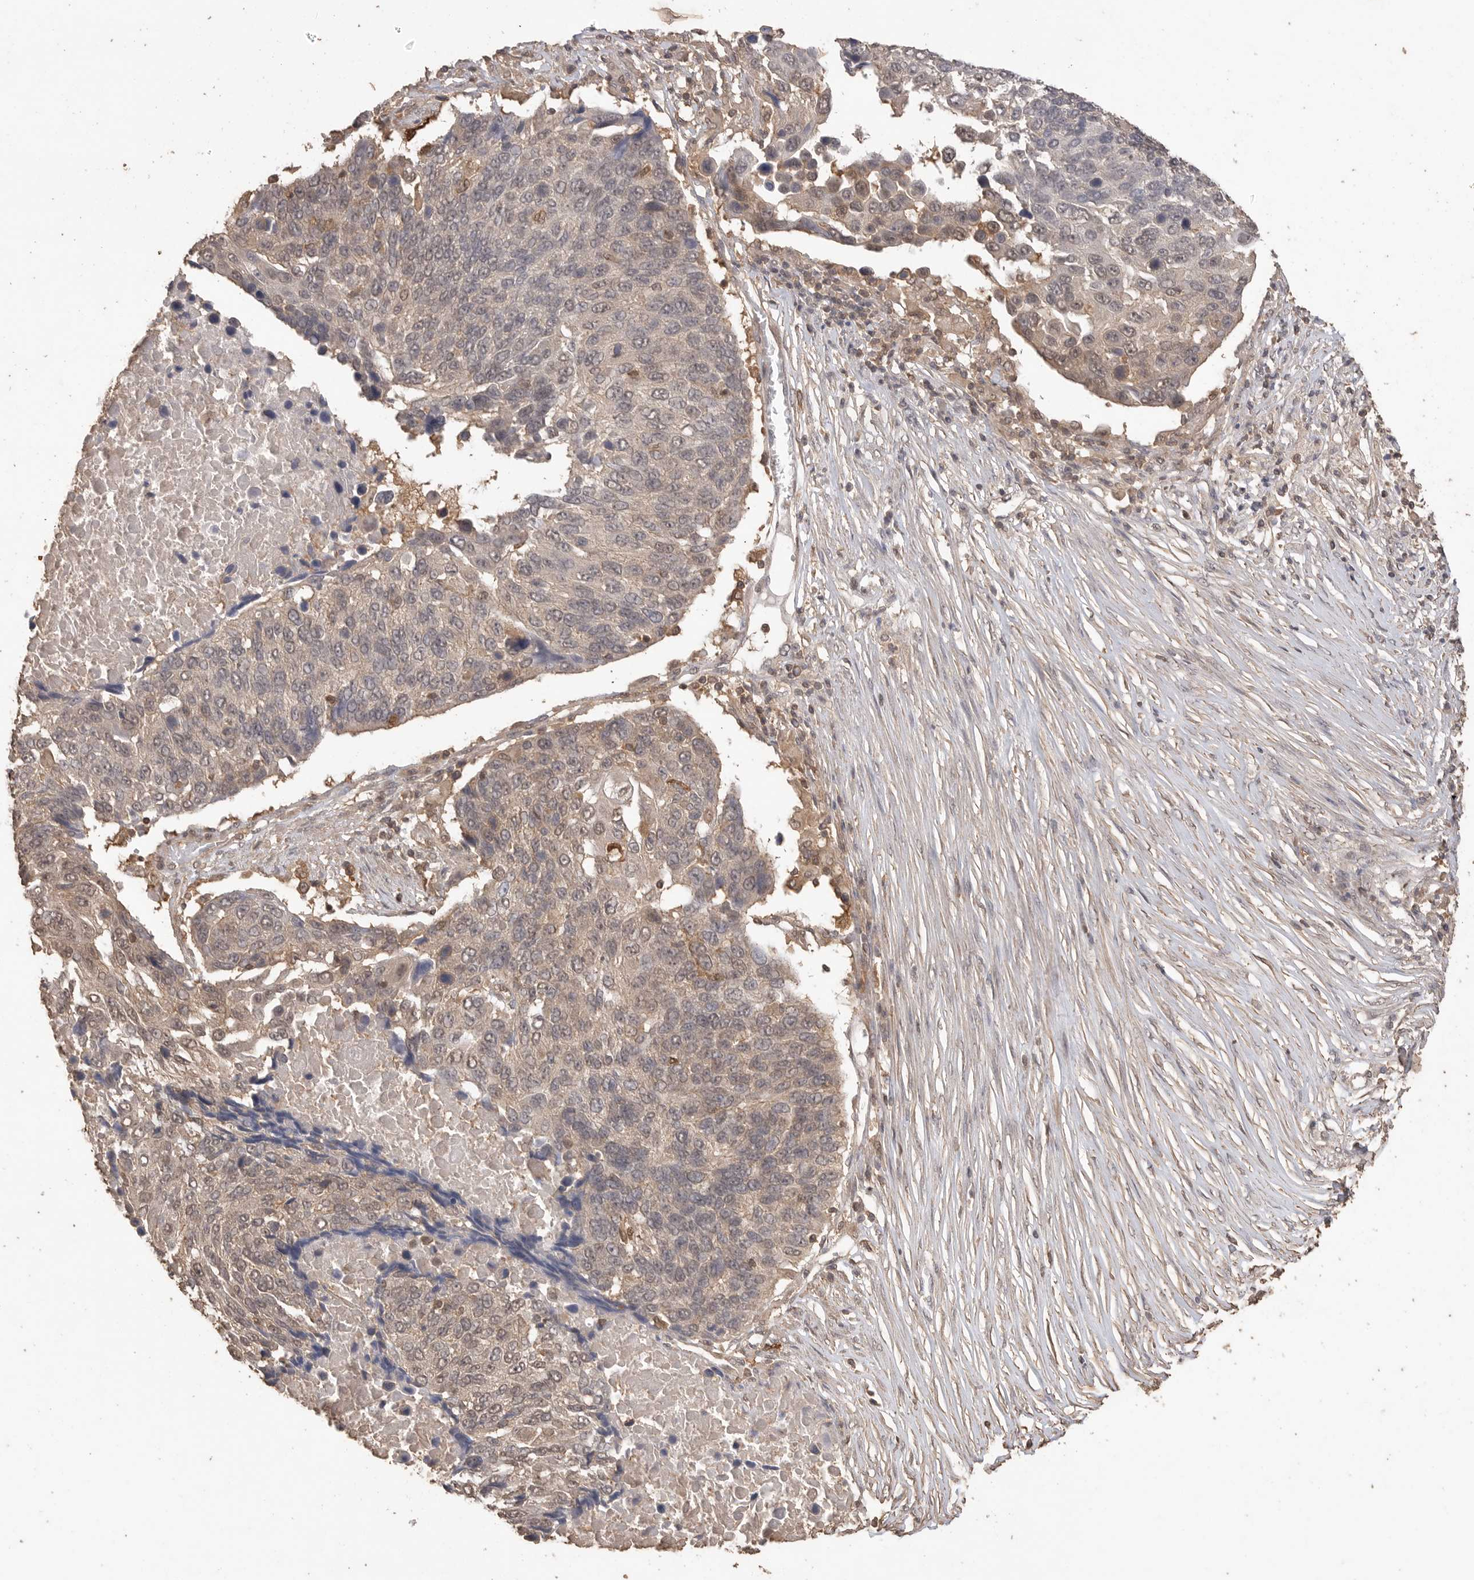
{"staining": {"intensity": "weak", "quantity": "<25%", "location": "cytoplasmic/membranous,nuclear"}, "tissue": "lung cancer", "cell_type": "Tumor cells", "image_type": "cancer", "snomed": [{"axis": "morphology", "description": "Squamous cell carcinoma, NOS"}, {"axis": "topography", "description": "Lung"}], "caption": "Immunohistochemistry of human lung cancer shows no staining in tumor cells. (Stains: DAB immunohistochemistry with hematoxylin counter stain, Microscopy: brightfield microscopy at high magnification).", "gene": "MAP2K1", "patient": {"sex": "male", "age": 66}}